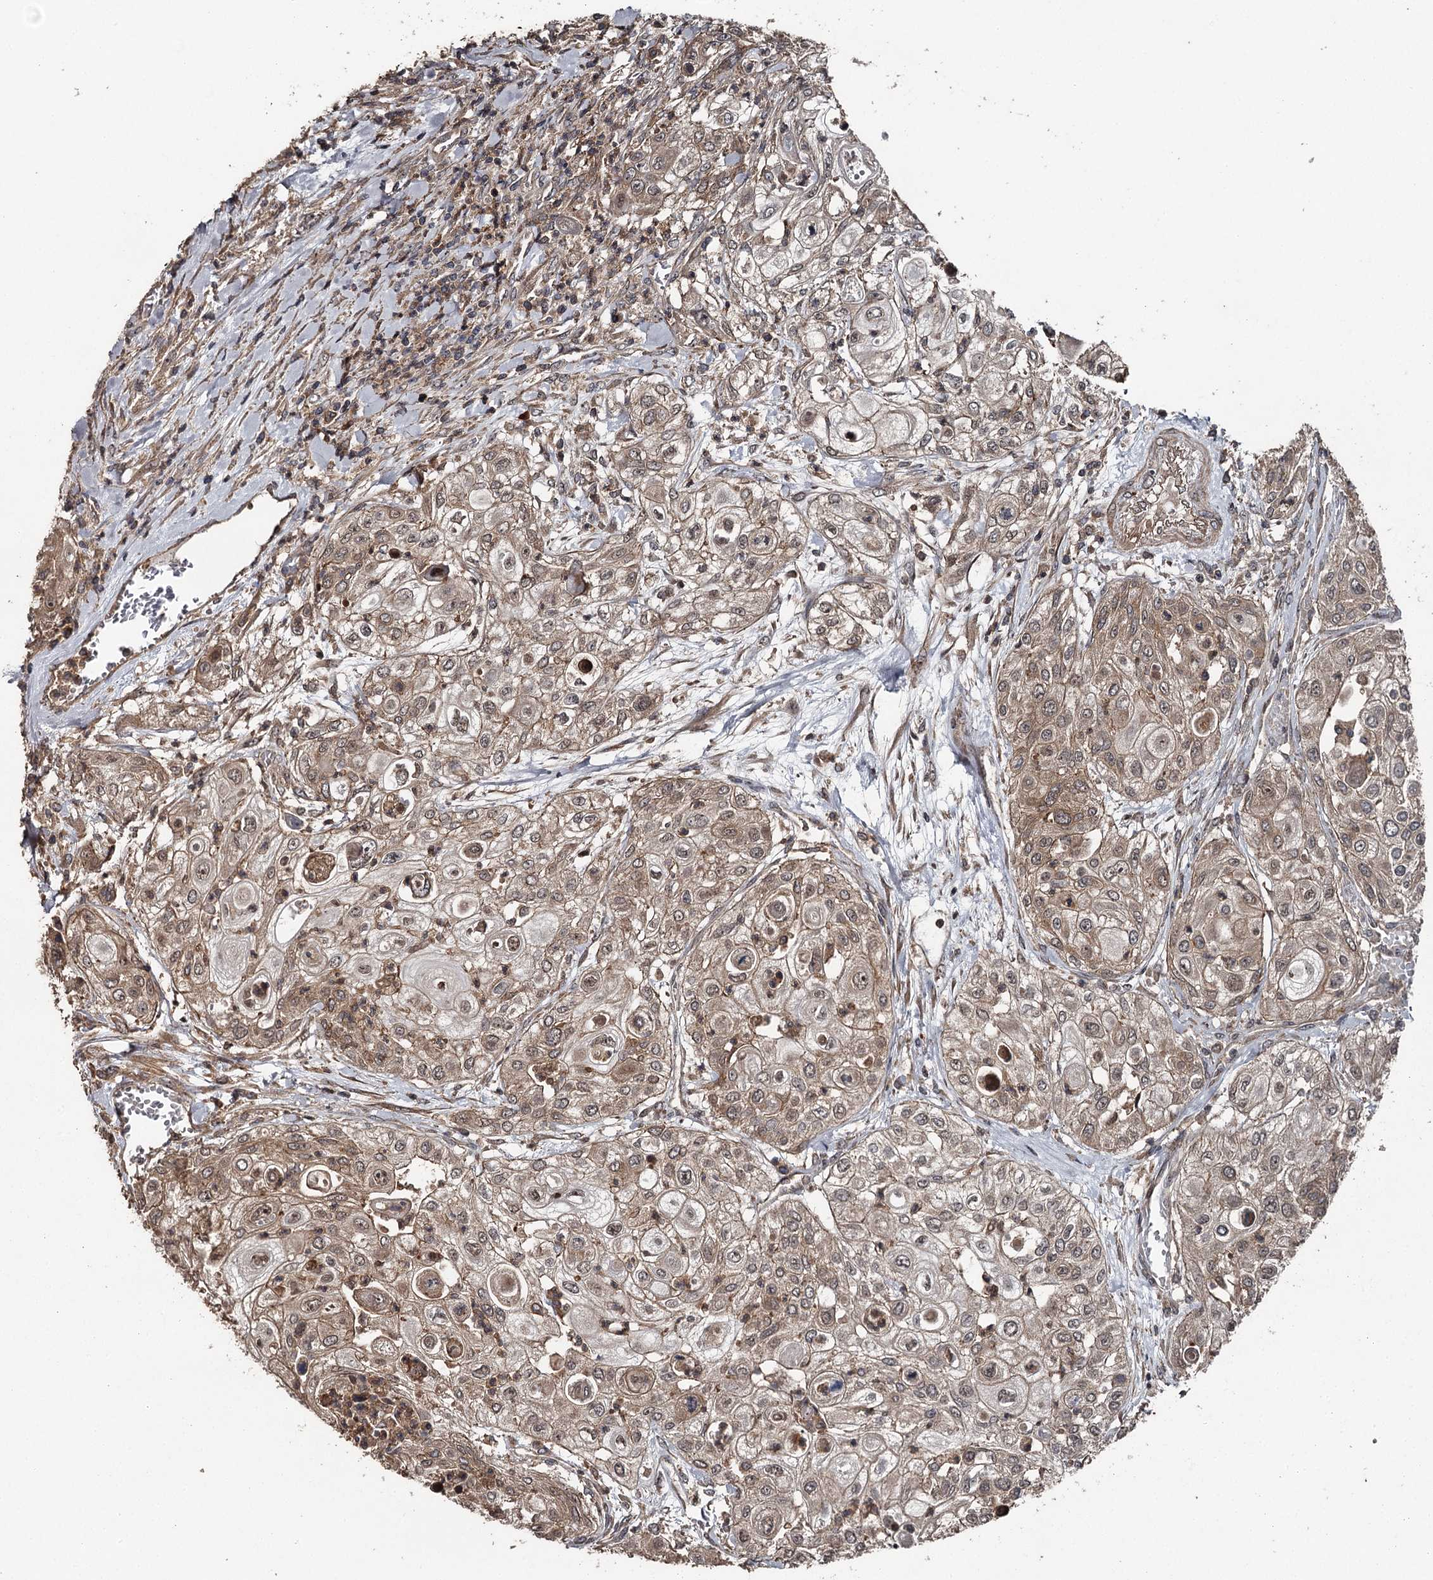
{"staining": {"intensity": "moderate", "quantity": ">75%", "location": "cytoplasmic/membranous,nuclear"}, "tissue": "urothelial cancer", "cell_type": "Tumor cells", "image_type": "cancer", "snomed": [{"axis": "morphology", "description": "Urothelial carcinoma, High grade"}, {"axis": "topography", "description": "Urinary bladder"}], "caption": "Brown immunohistochemical staining in human urothelial carcinoma (high-grade) exhibits moderate cytoplasmic/membranous and nuclear expression in approximately >75% of tumor cells. (IHC, brightfield microscopy, high magnification).", "gene": "RAB21", "patient": {"sex": "female", "age": 79}}